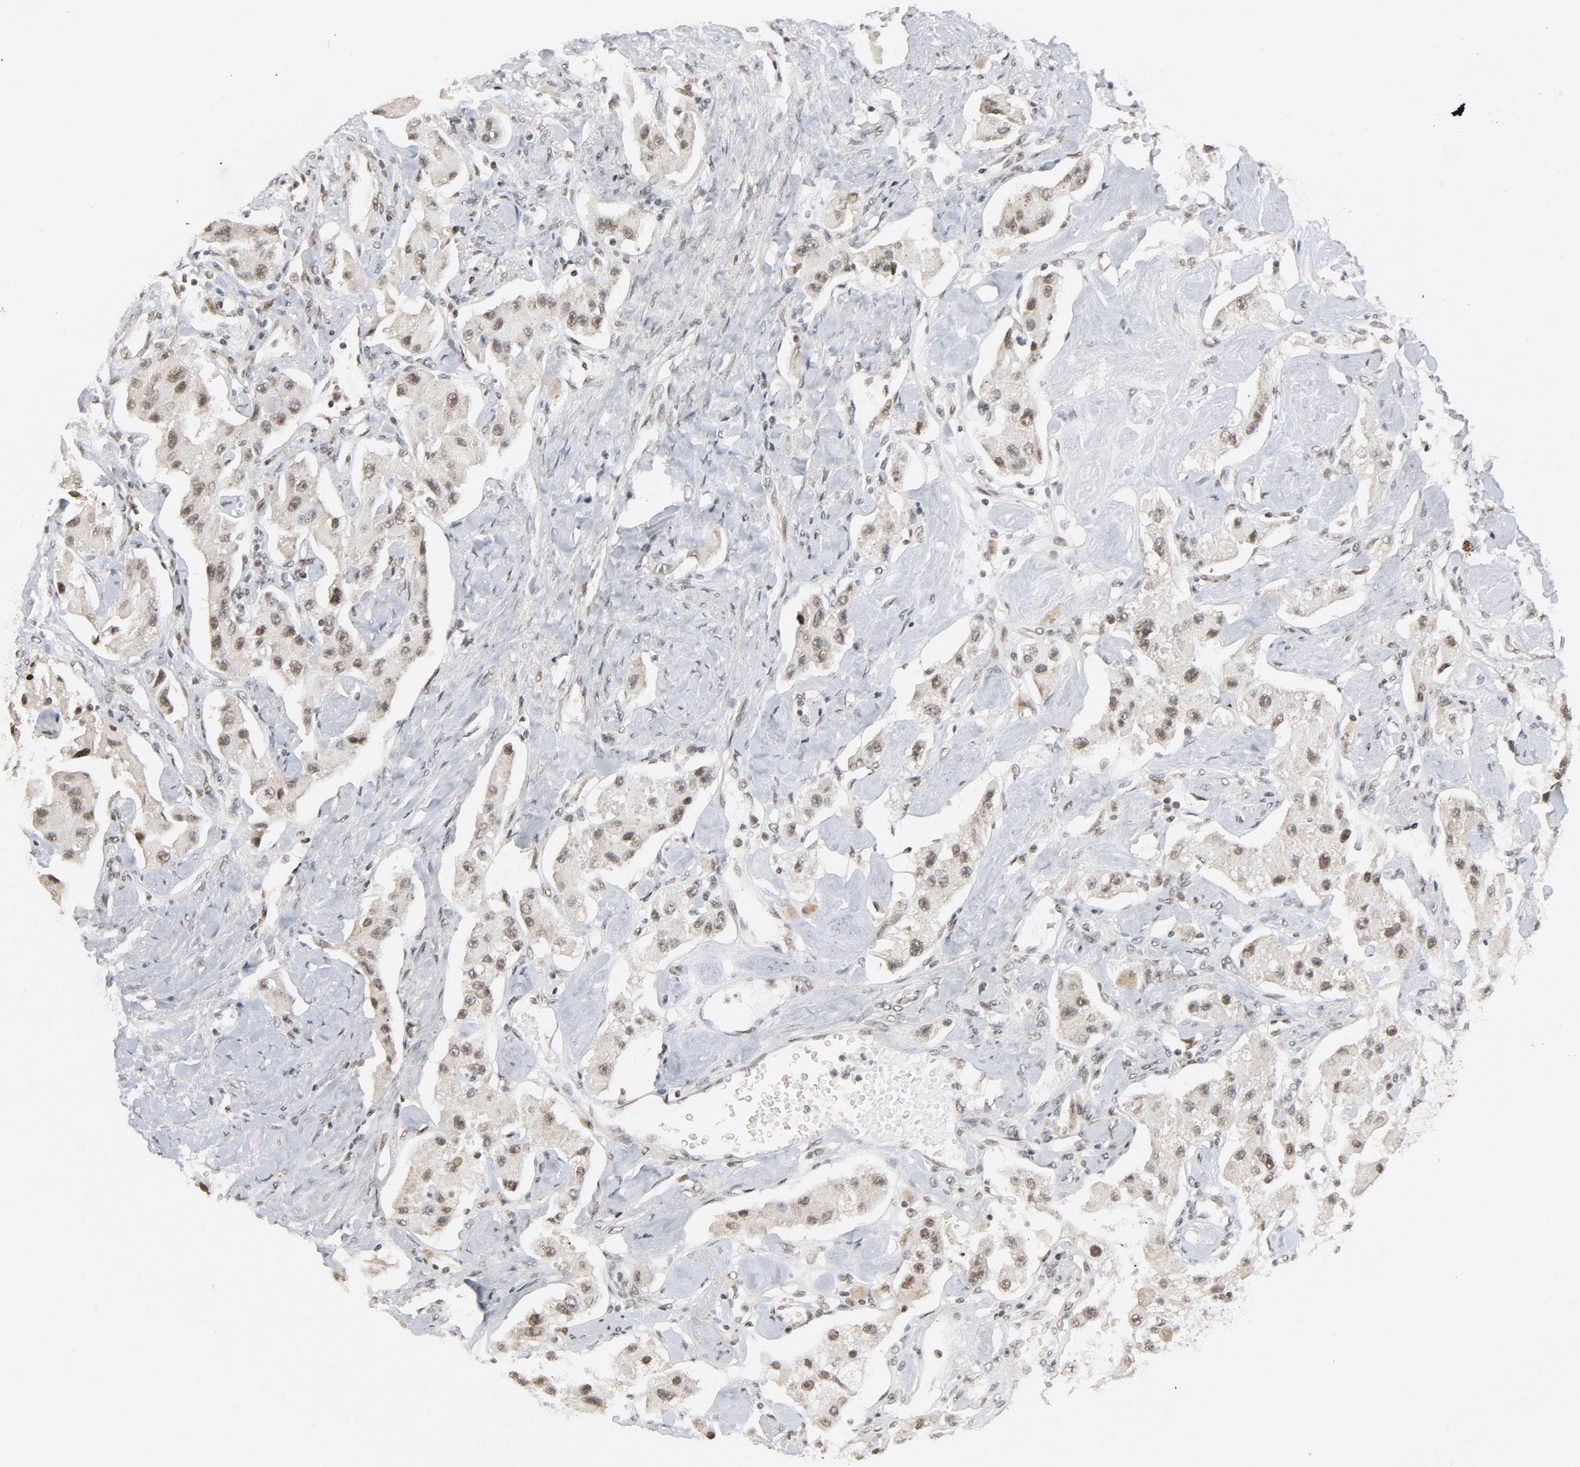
{"staining": {"intensity": "weak", "quantity": ">75%", "location": "nuclear"}, "tissue": "carcinoid", "cell_type": "Tumor cells", "image_type": "cancer", "snomed": [{"axis": "morphology", "description": "Carcinoid, malignant, NOS"}, {"axis": "topography", "description": "Pancreas"}], "caption": "A brown stain shows weak nuclear staining of a protein in human carcinoid tumor cells. (DAB (3,3'-diaminobenzidine) IHC, brown staining for protein, blue staining for nuclei).", "gene": "SMARCD1", "patient": {"sex": "male", "age": 41}}